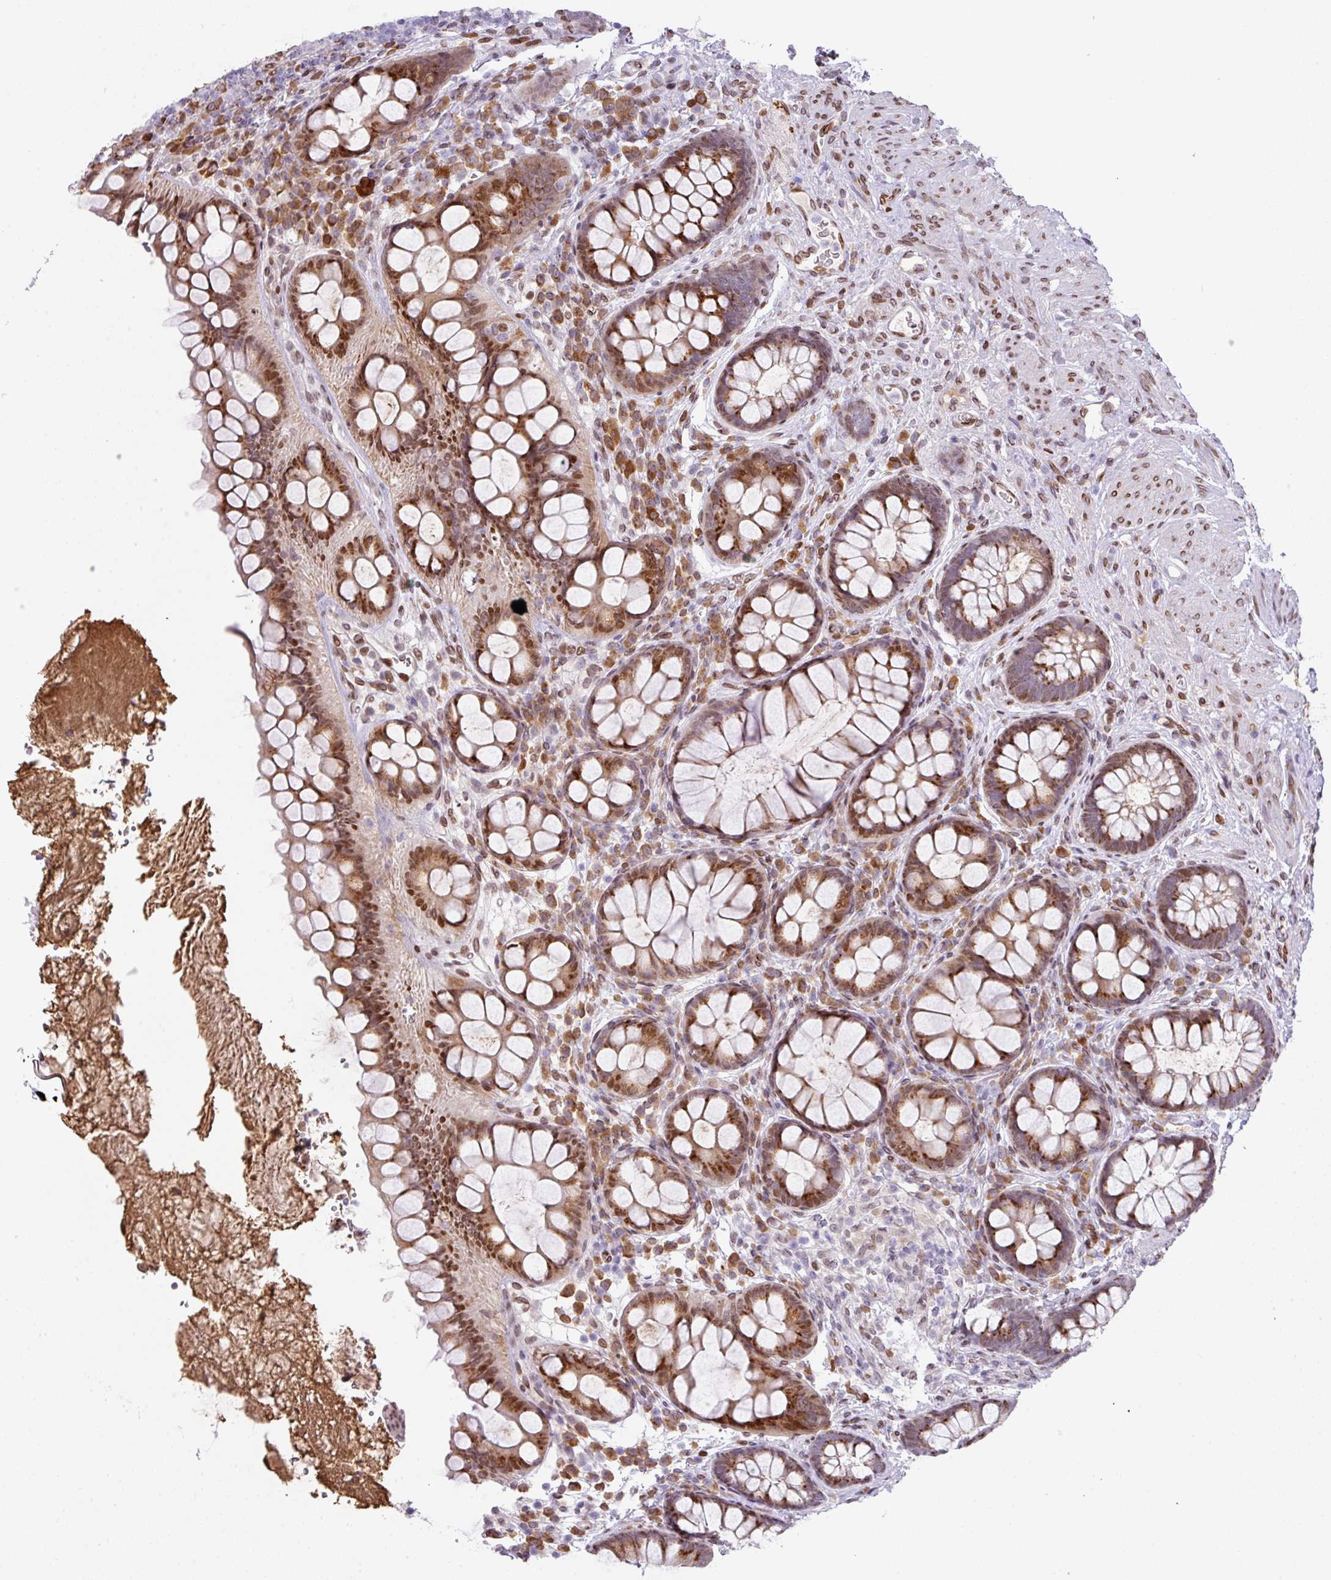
{"staining": {"intensity": "moderate", "quantity": ">75%", "location": "cytoplasmic/membranous,nuclear"}, "tissue": "rectum", "cell_type": "Glandular cells", "image_type": "normal", "snomed": [{"axis": "morphology", "description": "Normal tissue, NOS"}, {"axis": "topography", "description": "Rectum"}, {"axis": "topography", "description": "Peripheral nerve tissue"}], "caption": "IHC micrograph of normal rectum: human rectum stained using IHC displays medium levels of moderate protein expression localized specifically in the cytoplasmic/membranous,nuclear of glandular cells, appearing as a cytoplasmic/membranous,nuclear brown color.", "gene": "PLK1", "patient": {"sex": "female", "age": 69}}